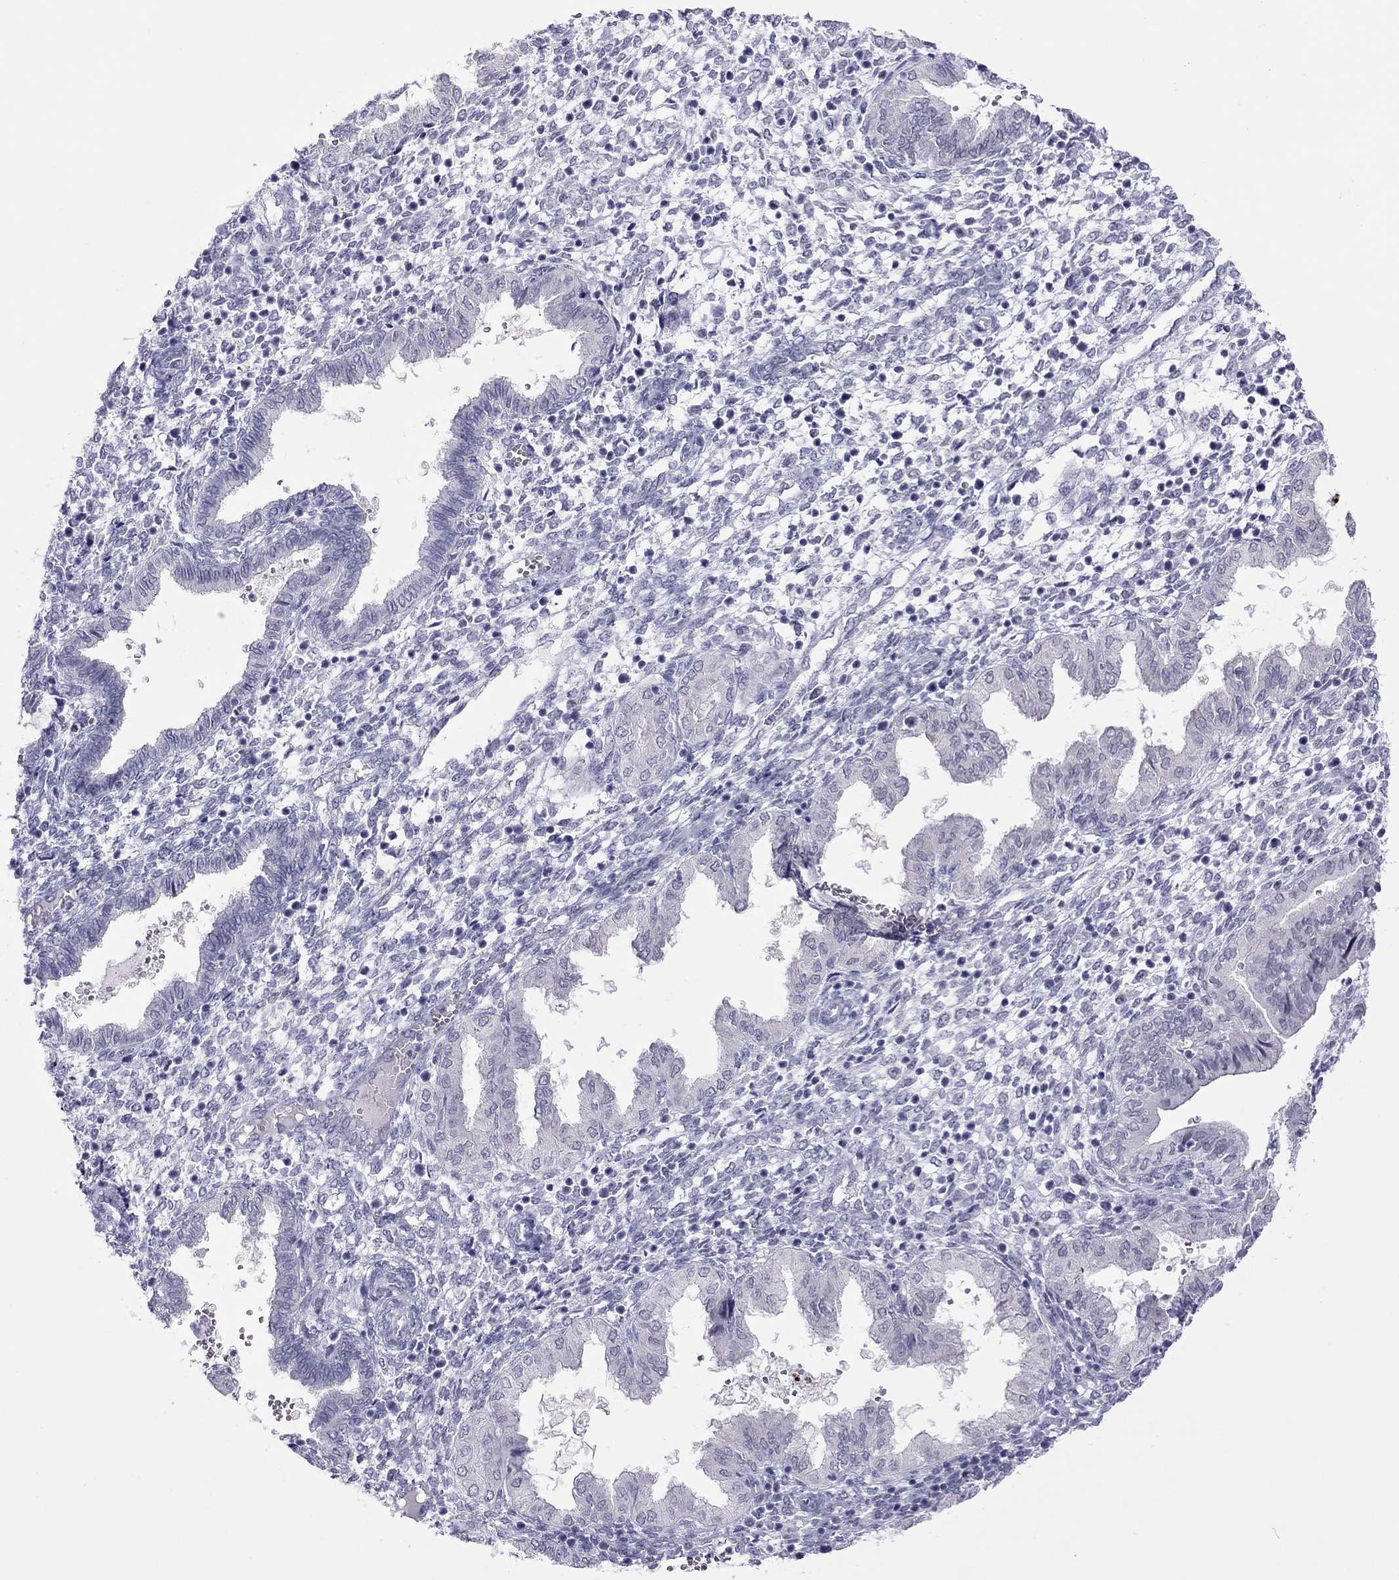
{"staining": {"intensity": "negative", "quantity": "none", "location": "none"}, "tissue": "endometrium", "cell_type": "Cells in endometrial stroma", "image_type": "normal", "snomed": [{"axis": "morphology", "description": "Normal tissue, NOS"}, {"axis": "topography", "description": "Endometrium"}], "caption": "This is a micrograph of immunohistochemistry staining of unremarkable endometrium, which shows no expression in cells in endometrial stroma. Nuclei are stained in blue.", "gene": "CHRNB3", "patient": {"sex": "female", "age": 43}}